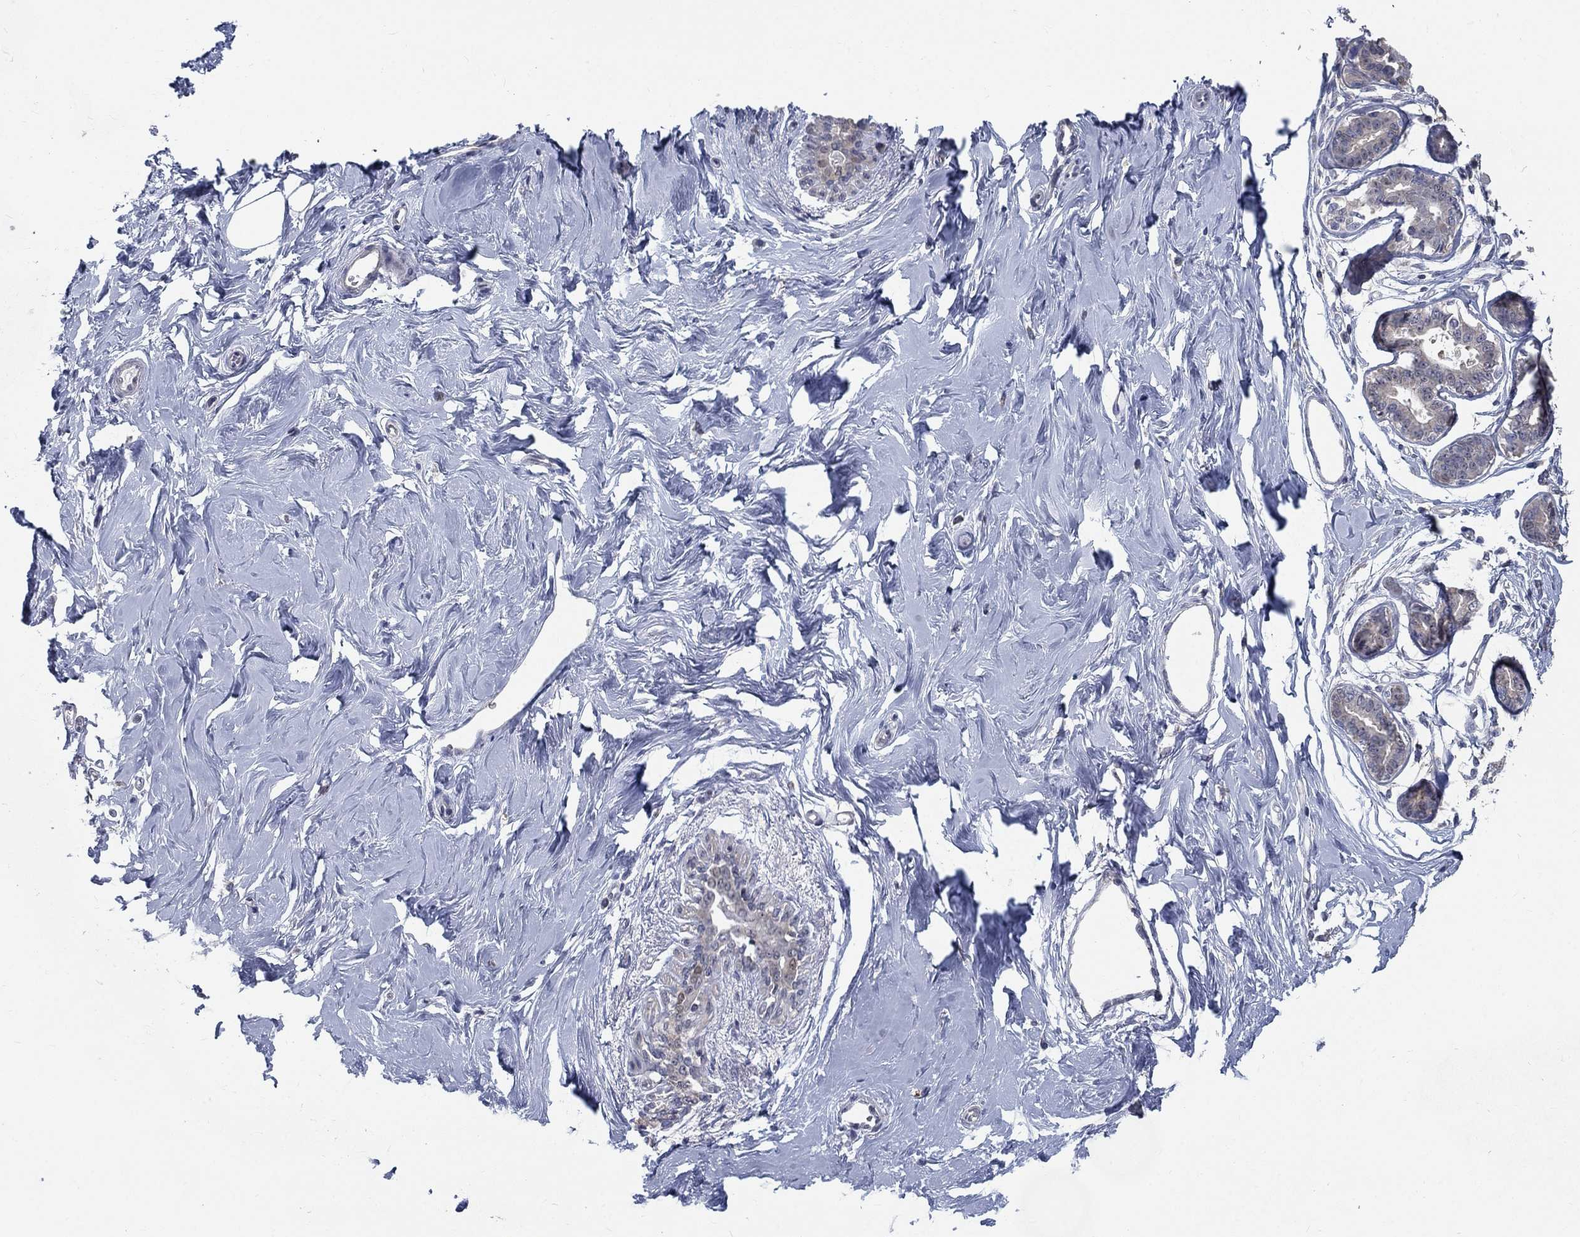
{"staining": {"intensity": "negative", "quantity": "none", "location": "none"}, "tissue": "breast", "cell_type": "Adipocytes", "image_type": "normal", "snomed": [{"axis": "morphology", "description": "Normal tissue, NOS"}, {"axis": "topography", "description": "Skin"}, {"axis": "topography", "description": "Breast"}], "caption": "High magnification brightfield microscopy of unremarkable breast stained with DAB (brown) and counterstained with hematoxylin (blue): adipocytes show no significant positivity. Brightfield microscopy of IHC stained with DAB (brown) and hematoxylin (blue), captured at high magnification.", "gene": "MTSS2", "patient": {"sex": "female", "age": 43}}